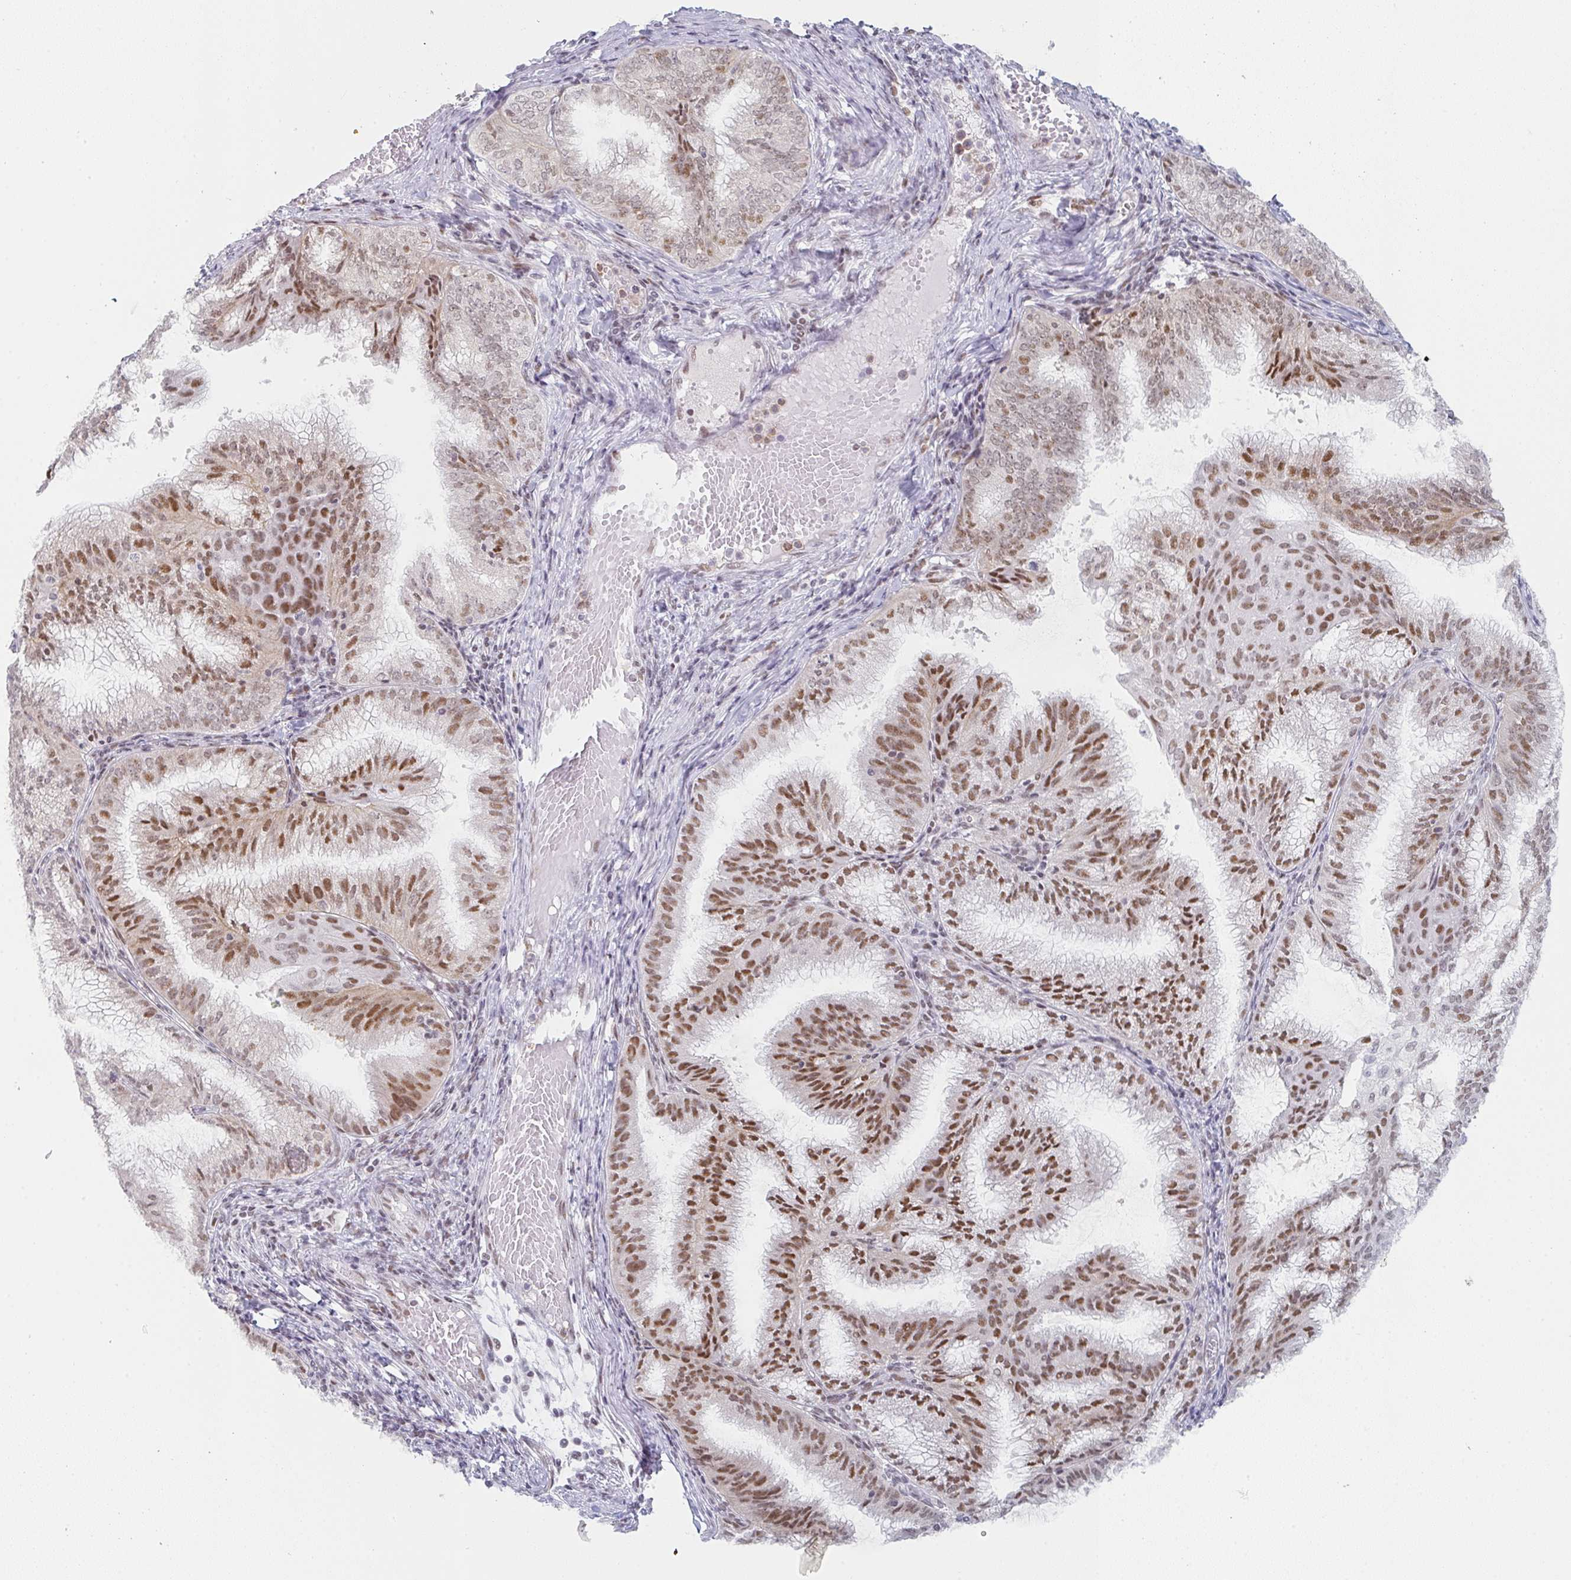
{"staining": {"intensity": "moderate", "quantity": ">75%", "location": "nuclear"}, "tissue": "endometrial cancer", "cell_type": "Tumor cells", "image_type": "cancer", "snomed": [{"axis": "morphology", "description": "Adenocarcinoma, NOS"}, {"axis": "topography", "description": "Endometrium"}], "caption": "Tumor cells demonstrate medium levels of moderate nuclear positivity in approximately >75% of cells in adenocarcinoma (endometrial).", "gene": "LIN54", "patient": {"sex": "female", "age": 49}}